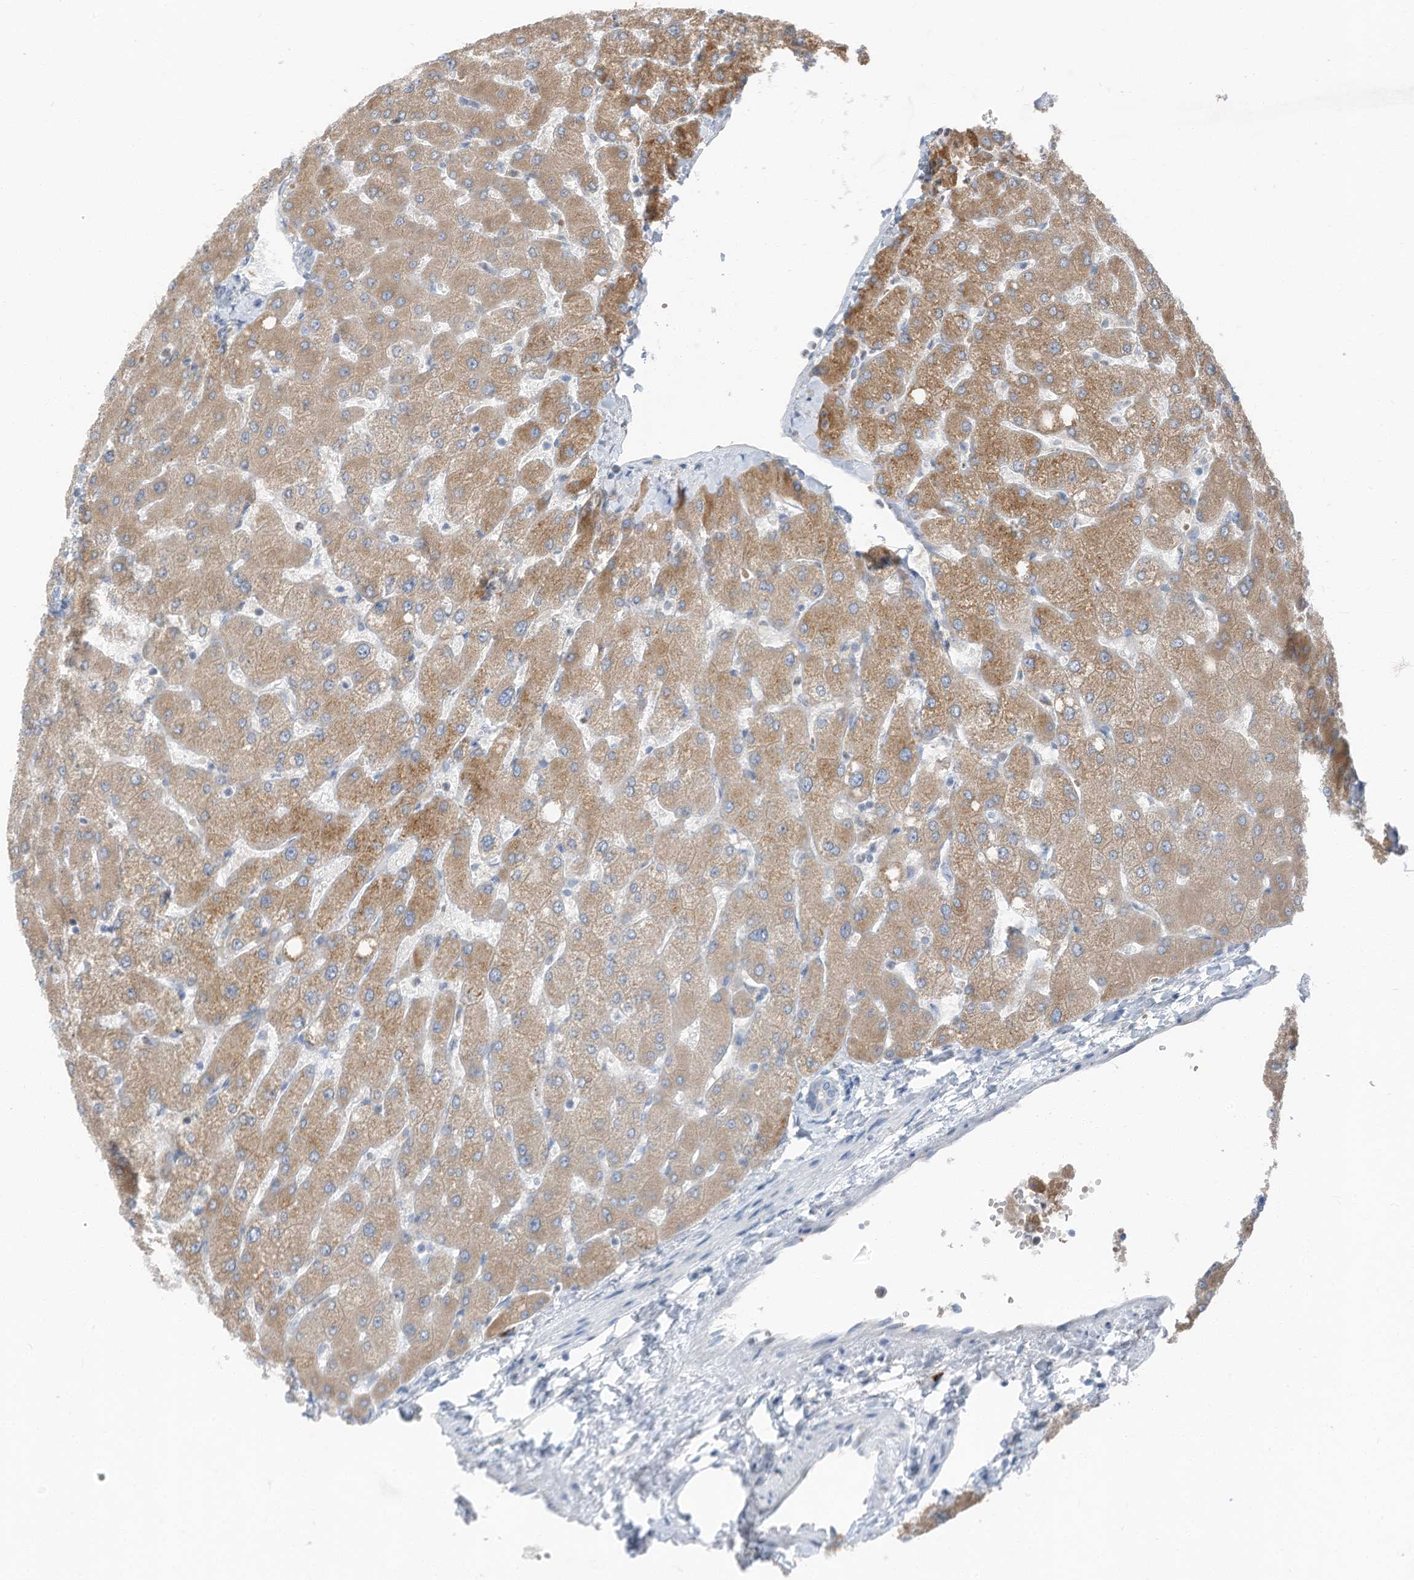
{"staining": {"intensity": "negative", "quantity": "none", "location": "none"}, "tissue": "liver", "cell_type": "Cholangiocytes", "image_type": "normal", "snomed": [{"axis": "morphology", "description": "Normal tissue, NOS"}, {"axis": "topography", "description": "Liver"}], "caption": "An image of liver stained for a protein shows no brown staining in cholangiocytes.", "gene": "CHMP2B", "patient": {"sex": "female", "age": 54}}